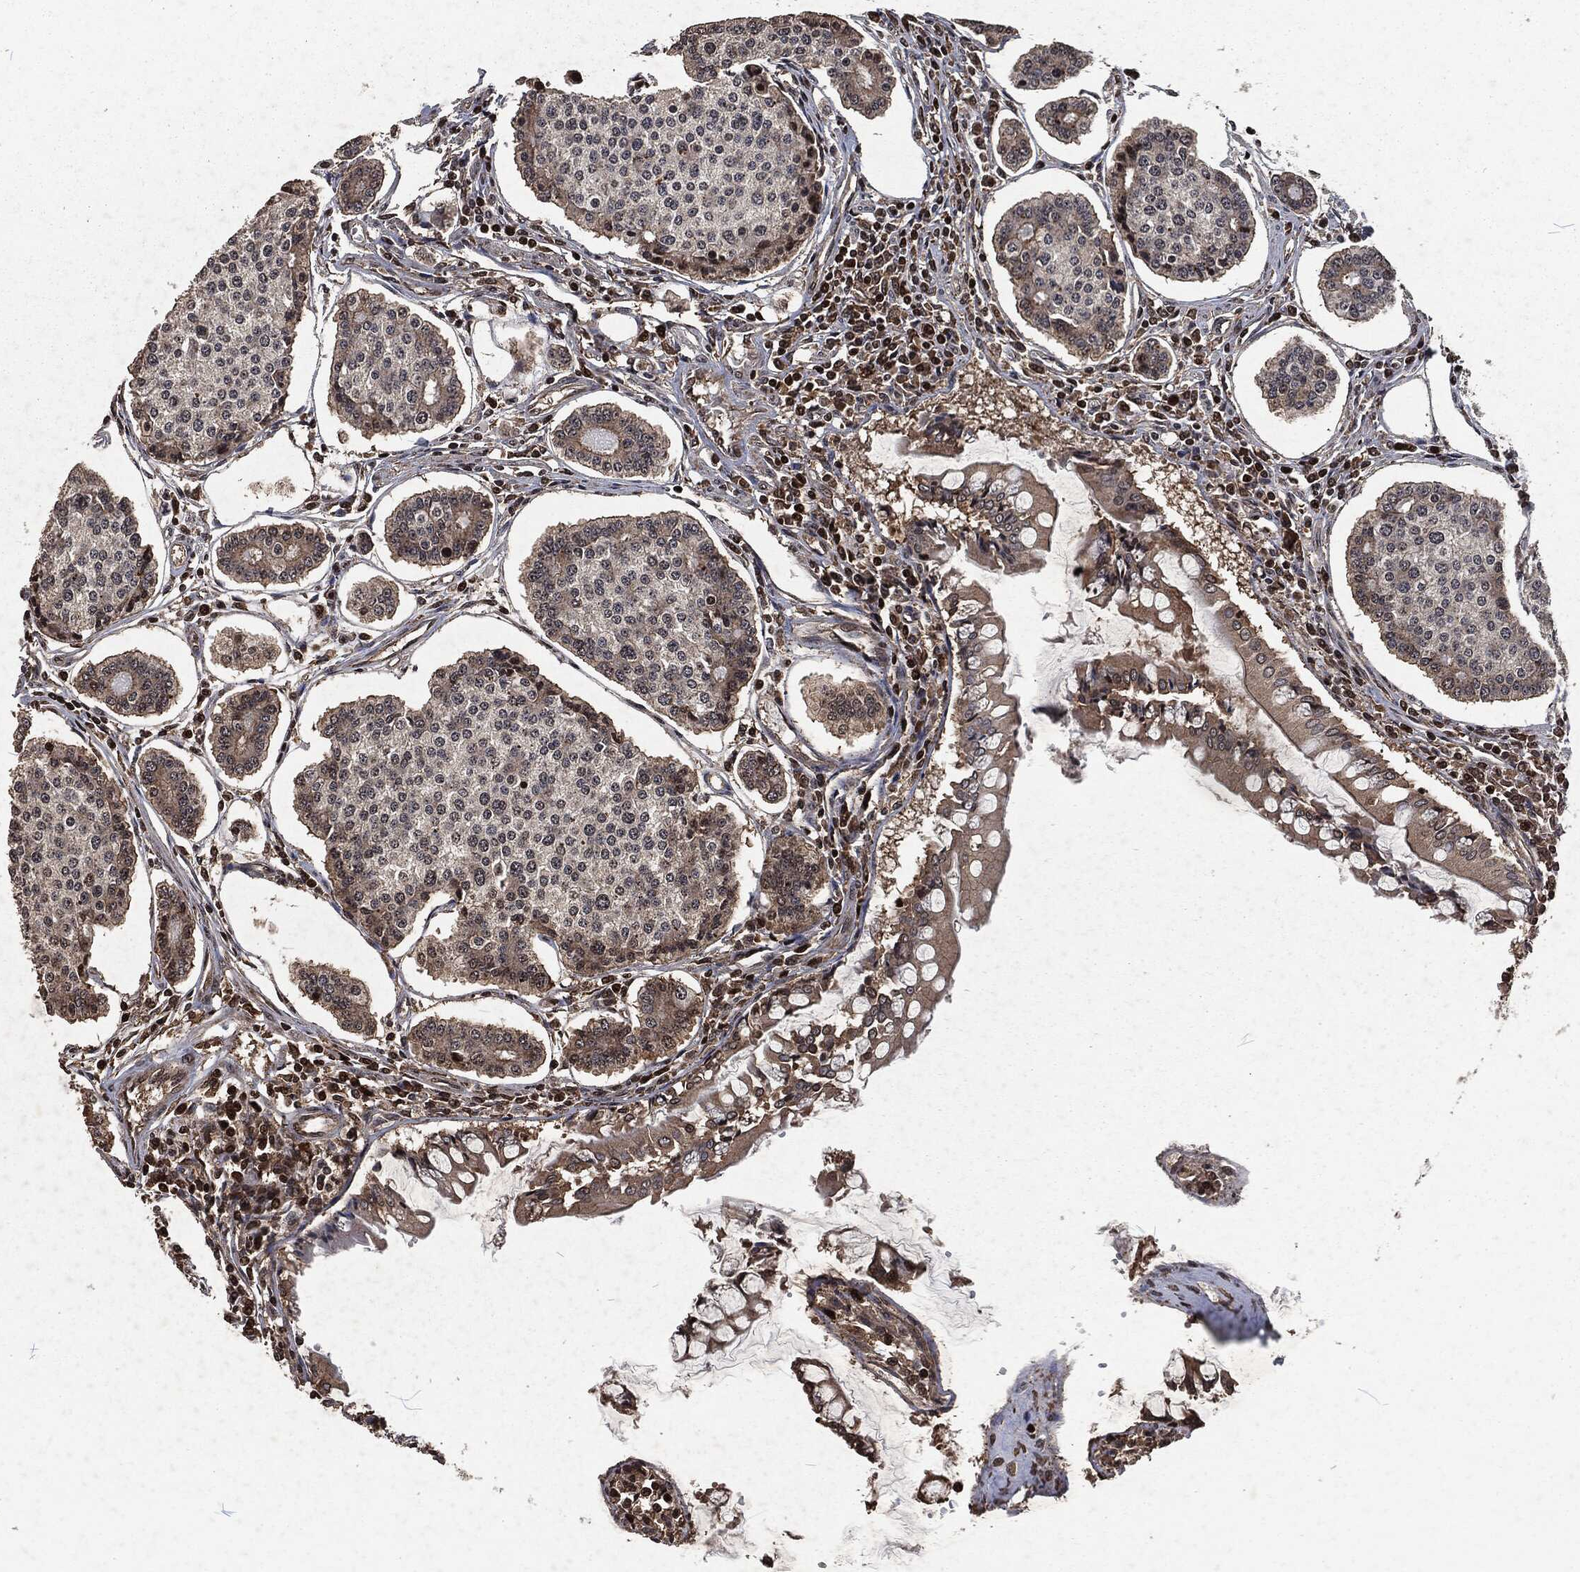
{"staining": {"intensity": "strong", "quantity": "<25%", "location": "nuclear"}, "tissue": "carcinoid", "cell_type": "Tumor cells", "image_type": "cancer", "snomed": [{"axis": "morphology", "description": "Carcinoid, malignant, NOS"}, {"axis": "topography", "description": "Small intestine"}], "caption": "High-power microscopy captured an IHC photomicrograph of carcinoid, revealing strong nuclear positivity in approximately <25% of tumor cells.", "gene": "SNAI1", "patient": {"sex": "female", "age": 65}}